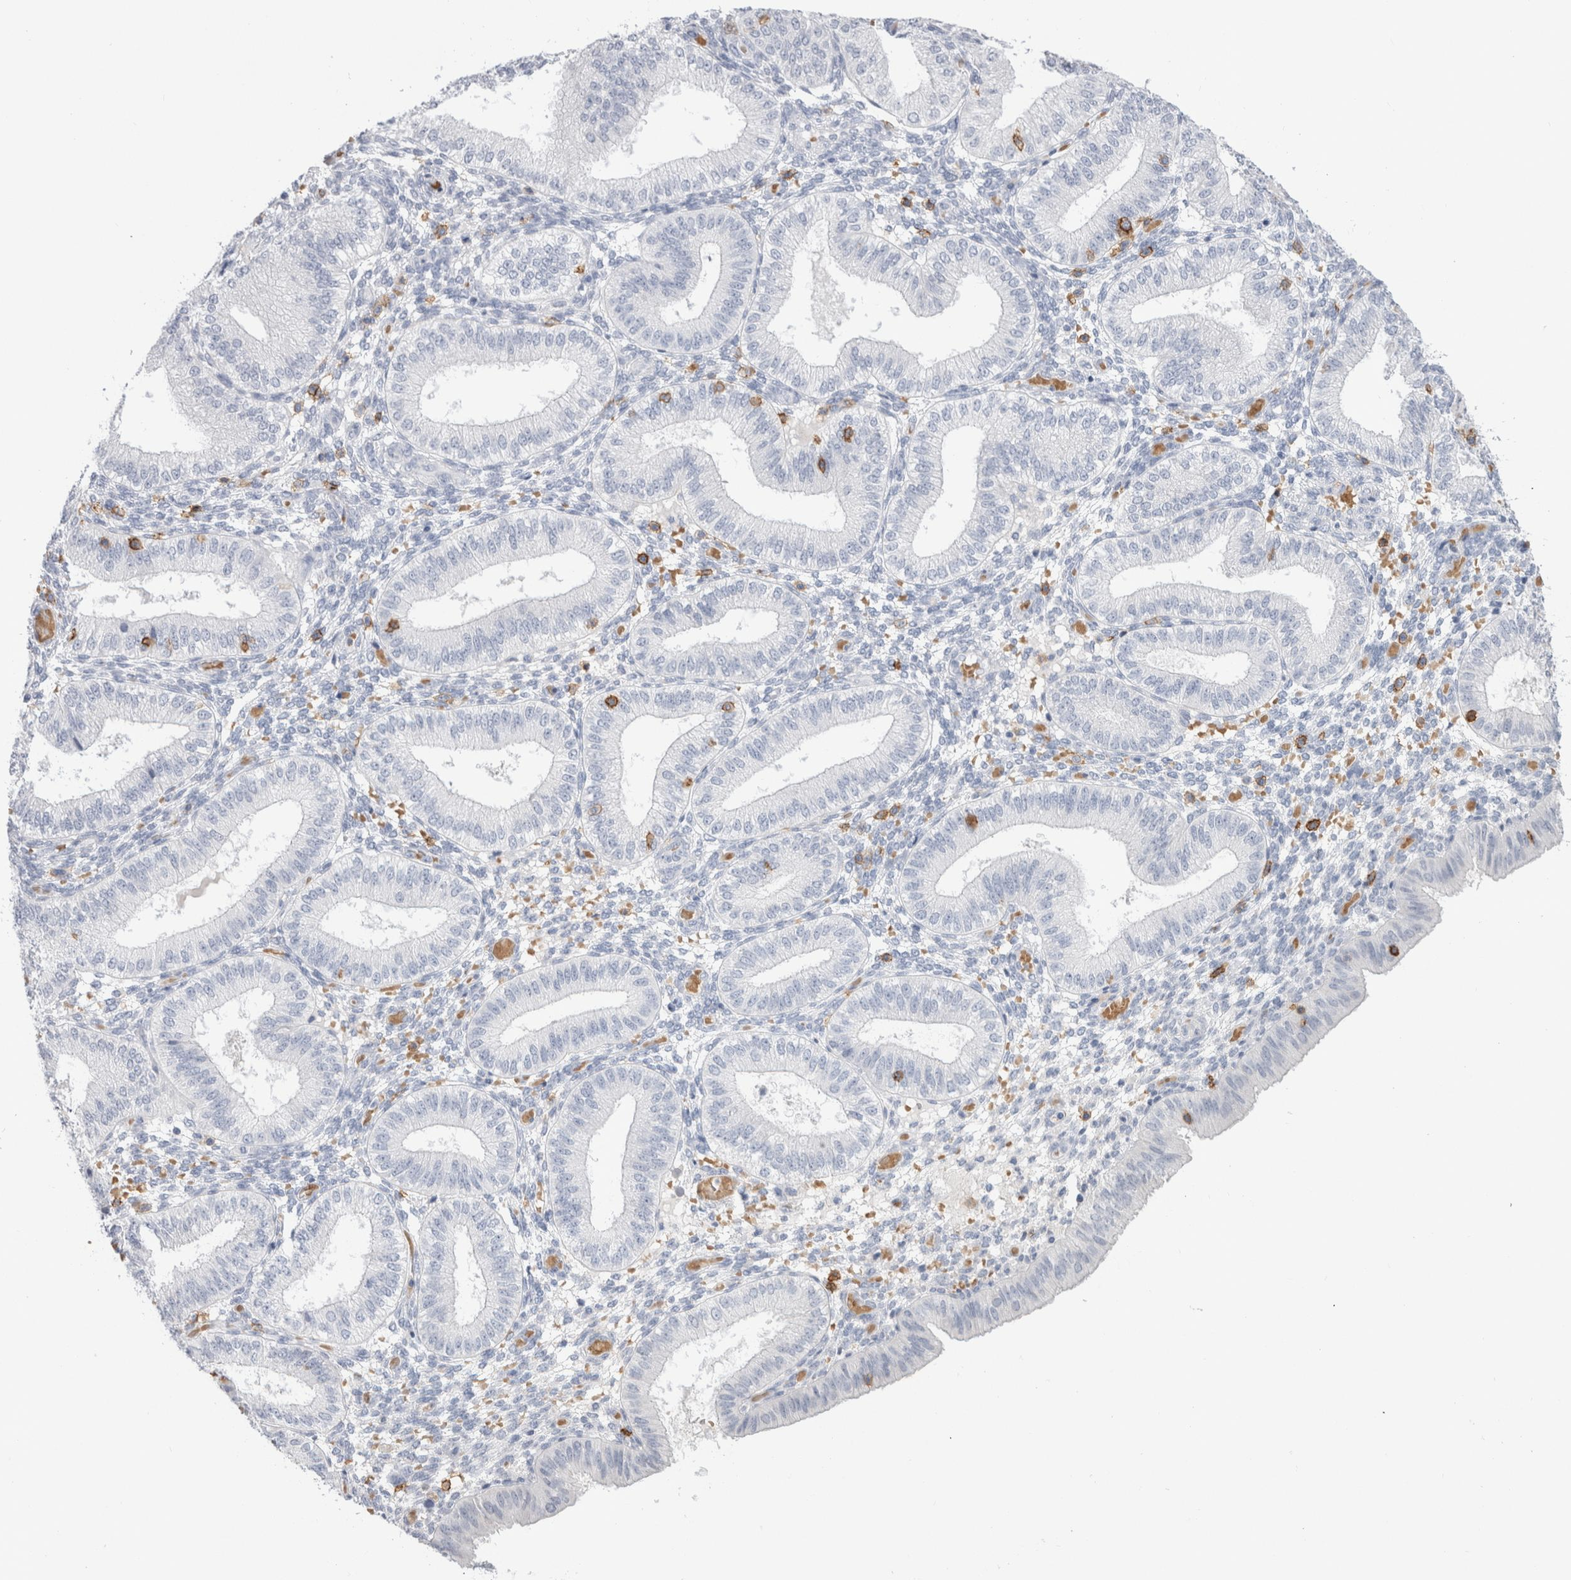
{"staining": {"intensity": "negative", "quantity": "none", "location": "none"}, "tissue": "endometrium", "cell_type": "Cells in endometrial stroma", "image_type": "normal", "snomed": [{"axis": "morphology", "description": "Normal tissue, NOS"}, {"axis": "topography", "description": "Endometrium"}], "caption": "Immunohistochemistry (IHC) of unremarkable human endometrium reveals no positivity in cells in endometrial stroma.", "gene": "CD38", "patient": {"sex": "female", "age": 39}}